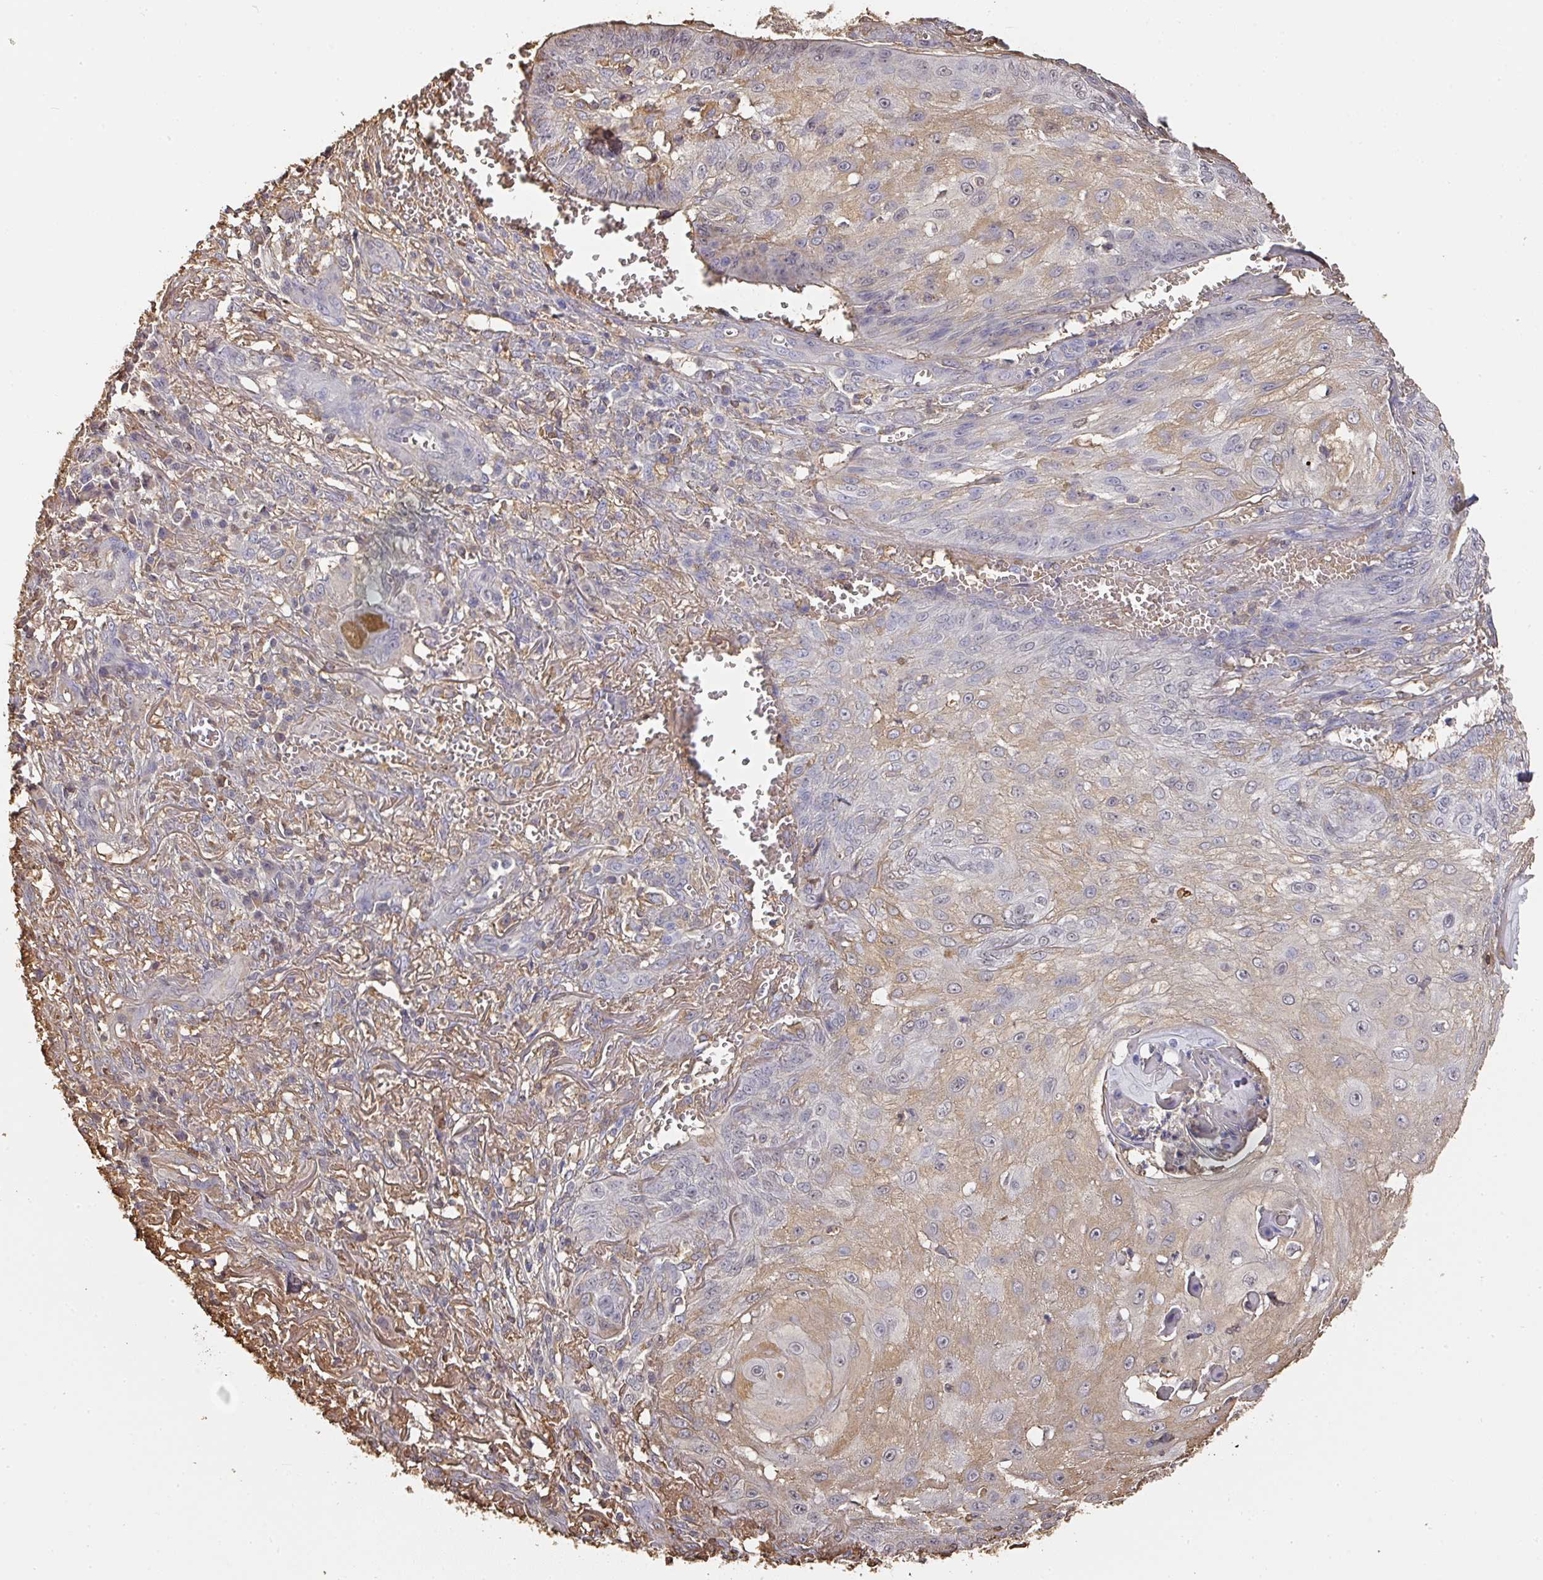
{"staining": {"intensity": "weak", "quantity": "25%-75%", "location": "cytoplasmic/membranous"}, "tissue": "skin cancer", "cell_type": "Tumor cells", "image_type": "cancer", "snomed": [{"axis": "morphology", "description": "Squamous cell carcinoma, NOS"}, {"axis": "topography", "description": "Skin"}], "caption": "DAB immunohistochemical staining of skin cancer (squamous cell carcinoma) demonstrates weak cytoplasmic/membranous protein staining in about 25%-75% of tumor cells.", "gene": "ALB", "patient": {"sex": "male", "age": 70}}